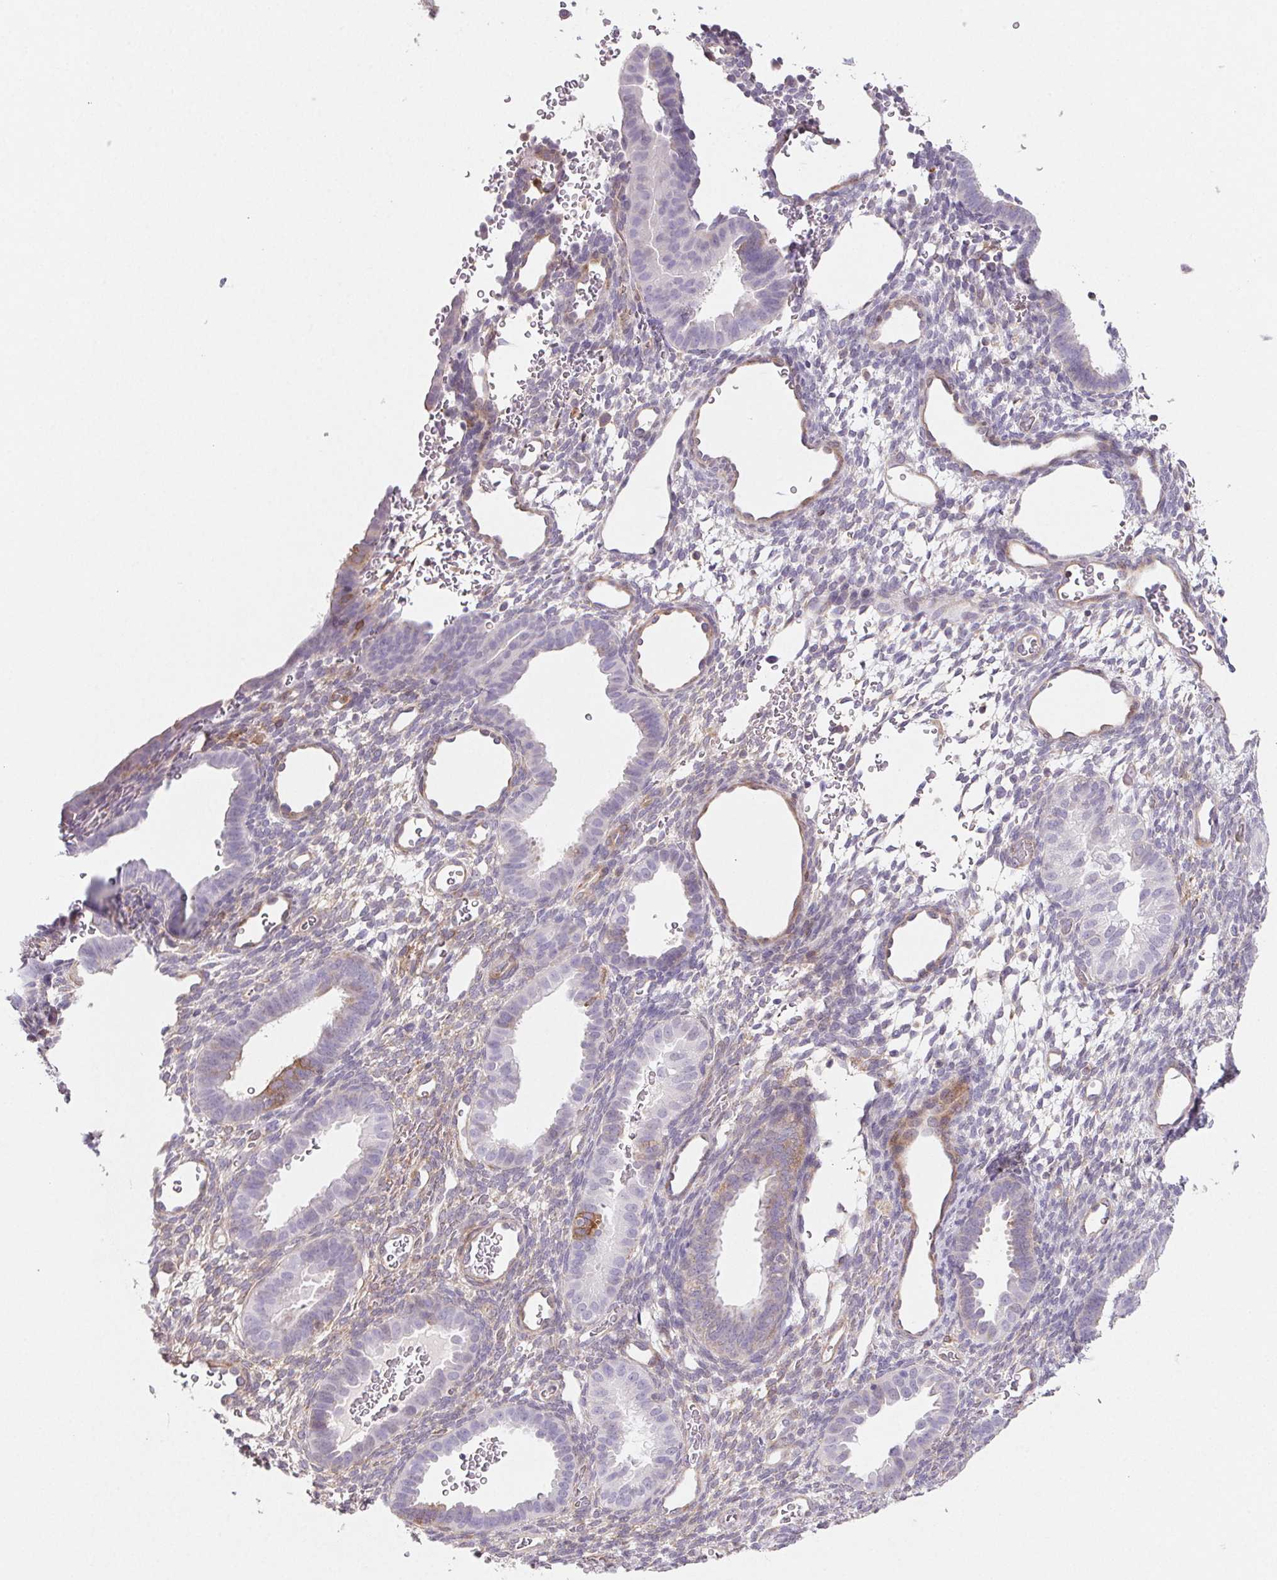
{"staining": {"intensity": "negative", "quantity": "none", "location": "none"}, "tissue": "endometrium", "cell_type": "Cells in endometrial stroma", "image_type": "normal", "snomed": [{"axis": "morphology", "description": "Normal tissue, NOS"}, {"axis": "topography", "description": "Endometrium"}], "caption": "Photomicrograph shows no protein staining in cells in endometrial stroma of benign endometrium.", "gene": "GBP1", "patient": {"sex": "female", "age": 34}}